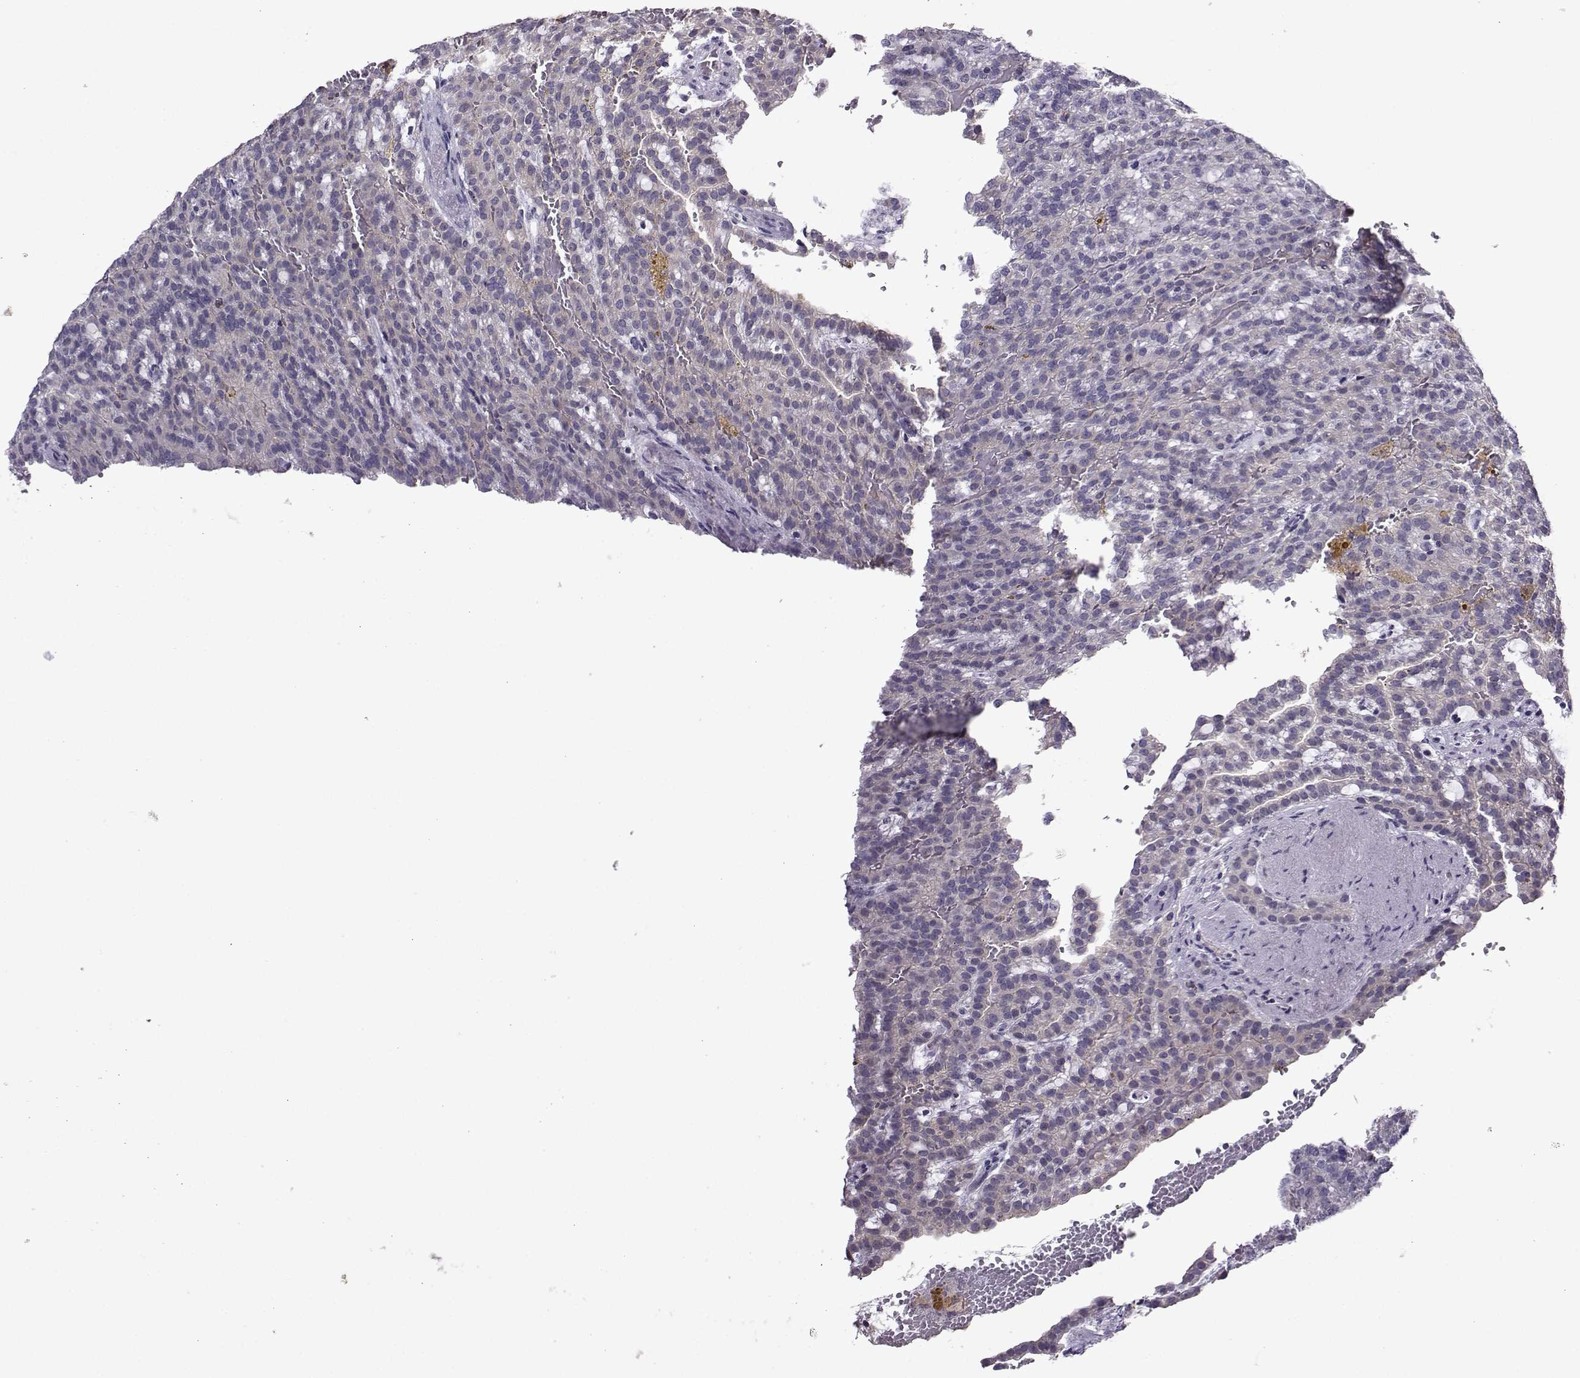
{"staining": {"intensity": "negative", "quantity": "none", "location": "none"}, "tissue": "renal cancer", "cell_type": "Tumor cells", "image_type": "cancer", "snomed": [{"axis": "morphology", "description": "Adenocarcinoma, NOS"}, {"axis": "topography", "description": "Kidney"}], "caption": "The micrograph displays no staining of tumor cells in adenocarcinoma (renal).", "gene": "DDX20", "patient": {"sex": "male", "age": 63}}